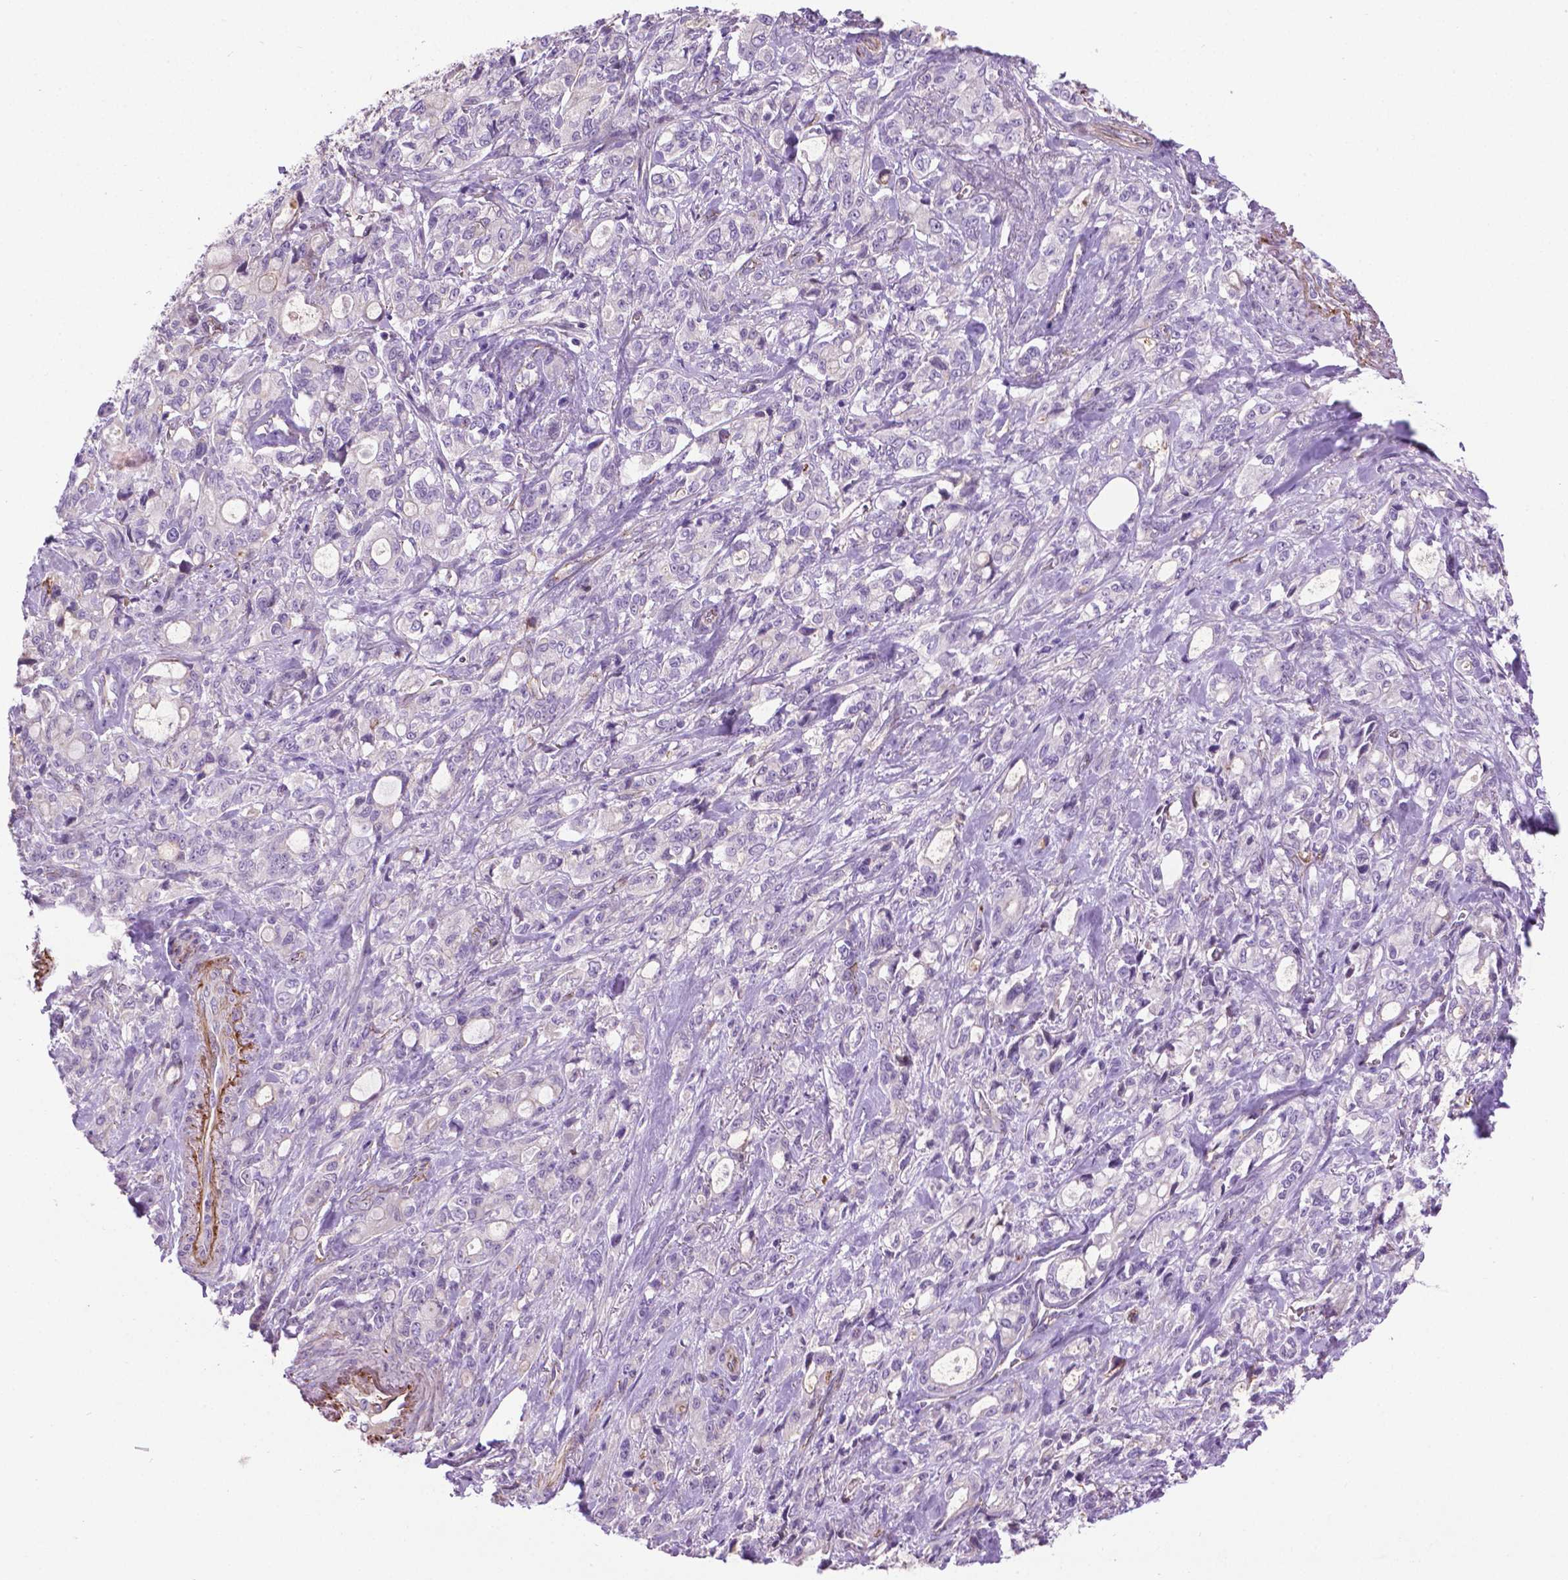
{"staining": {"intensity": "negative", "quantity": "none", "location": "none"}, "tissue": "stomach cancer", "cell_type": "Tumor cells", "image_type": "cancer", "snomed": [{"axis": "morphology", "description": "Adenocarcinoma, NOS"}, {"axis": "topography", "description": "Stomach"}], "caption": "Immunohistochemistry (IHC) image of human adenocarcinoma (stomach) stained for a protein (brown), which reveals no staining in tumor cells.", "gene": "CCER2", "patient": {"sex": "male", "age": 63}}